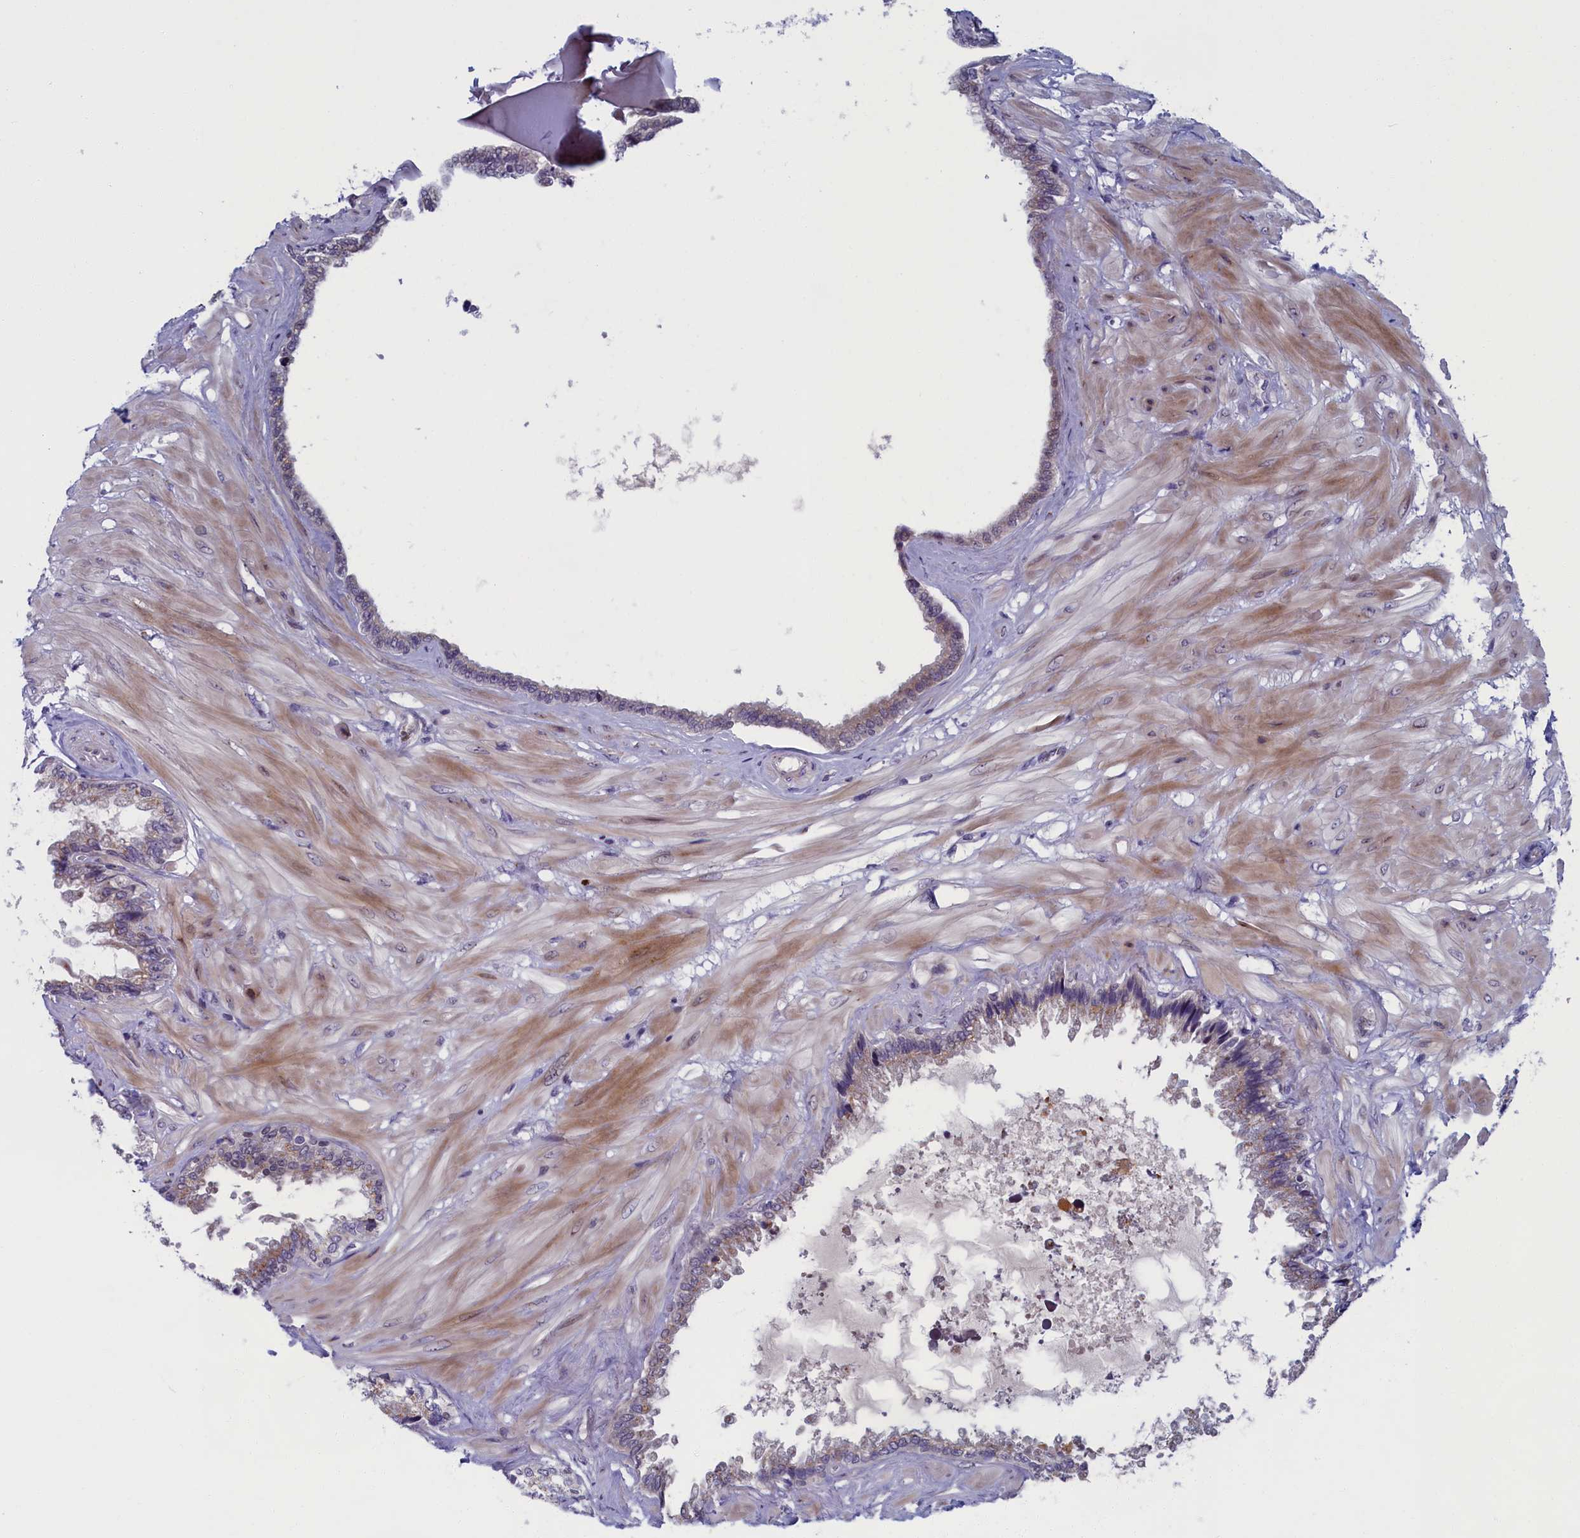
{"staining": {"intensity": "weak", "quantity": ">75%", "location": "cytoplasmic/membranous"}, "tissue": "seminal vesicle", "cell_type": "Glandular cells", "image_type": "normal", "snomed": [{"axis": "morphology", "description": "Normal tissue, NOS"}, {"axis": "topography", "description": "Seminal veicle"}], "caption": "IHC photomicrograph of normal seminal vesicle: seminal vesicle stained using immunohistochemistry displays low levels of weak protein expression localized specifically in the cytoplasmic/membranous of glandular cells, appearing as a cytoplasmic/membranous brown color.", "gene": "LIG1", "patient": {"sex": "male", "age": 46}}